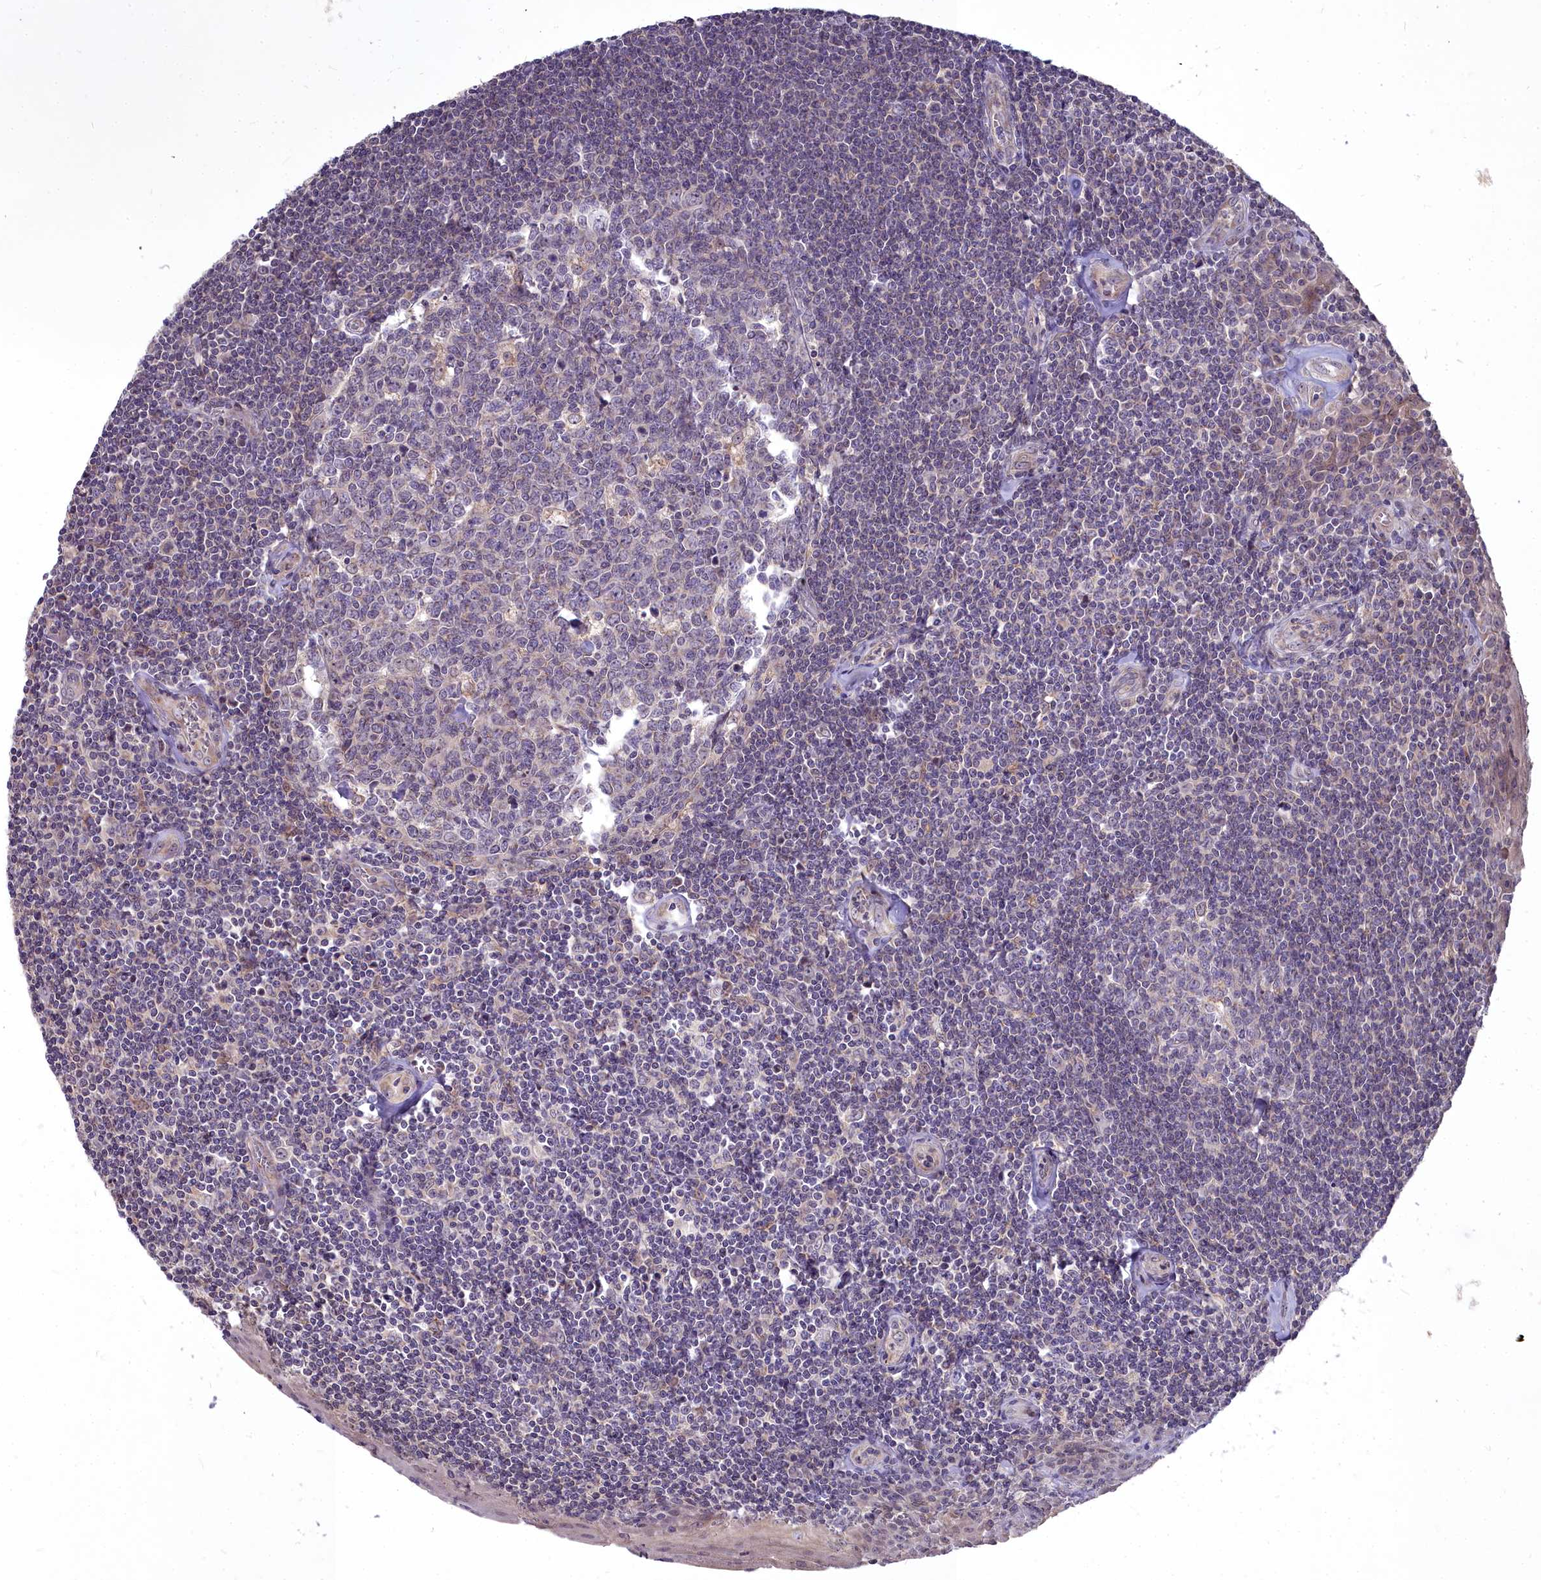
{"staining": {"intensity": "weak", "quantity": "25%-75%", "location": "cytoplasmic/membranous"}, "tissue": "tonsil", "cell_type": "Germinal center cells", "image_type": "normal", "snomed": [{"axis": "morphology", "description": "Normal tissue, NOS"}, {"axis": "topography", "description": "Tonsil"}], "caption": "Immunohistochemical staining of unremarkable human tonsil reveals weak cytoplasmic/membranous protein positivity in about 25%-75% of germinal center cells.", "gene": "MICU2", "patient": {"sex": "male", "age": 27}}